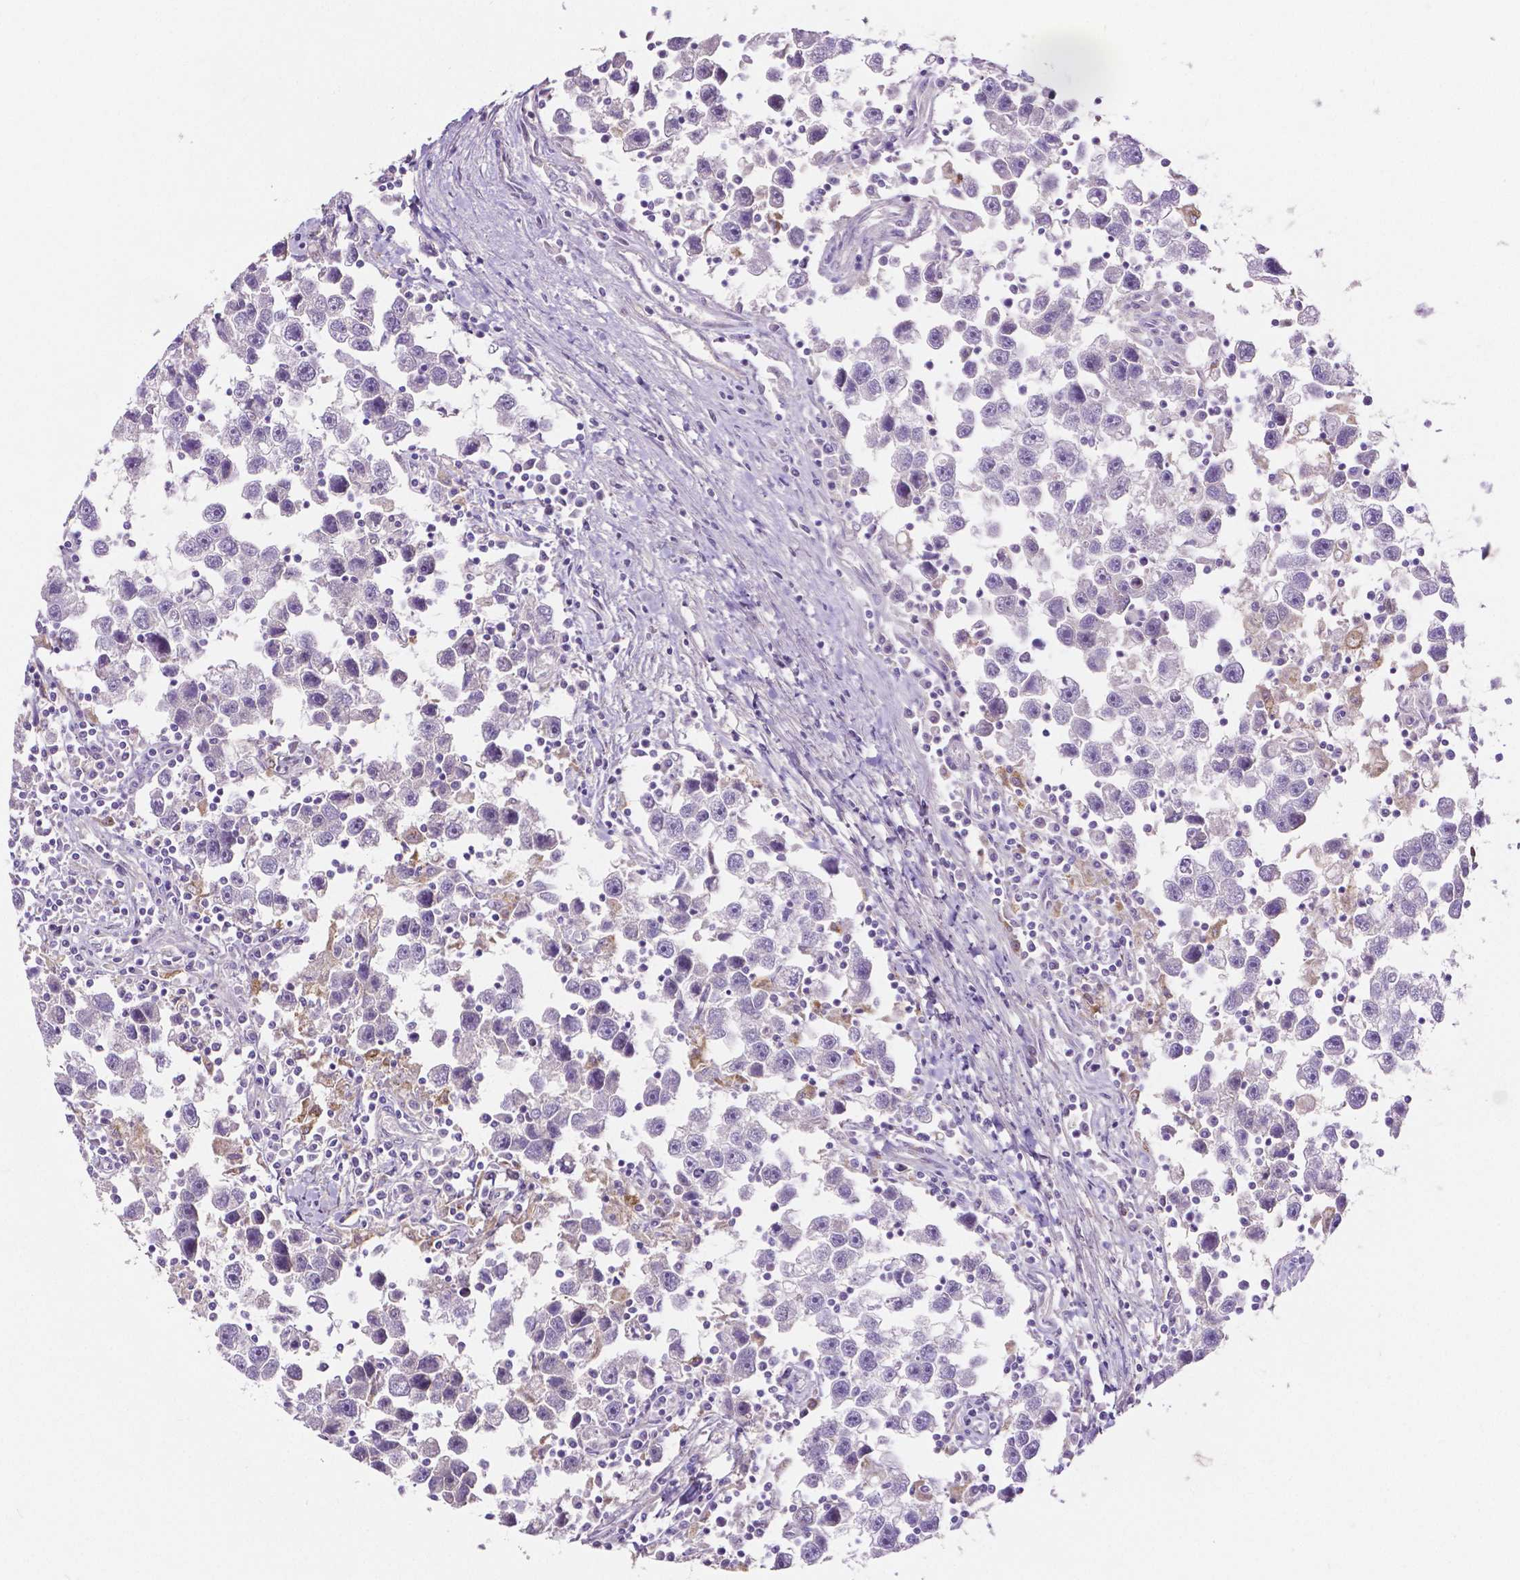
{"staining": {"intensity": "negative", "quantity": "none", "location": "none"}, "tissue": "testis cancer", "cell_type": "Tumor cells", "image_type": "cancer", "snomed": [{"axis": "morphology", "description": "Seminoma, NOS"}, {"axis": "topography", "description": "Testis"}], "caption": "High magnification brightfield microscopy of testis cancer (seminoma) stained with DAB (brown) and counterstained with hematoxylin (blue): tumor cells show no significant positivity.", "gene": "MMP9", "patient": {"sex": "male", "age": 30}}